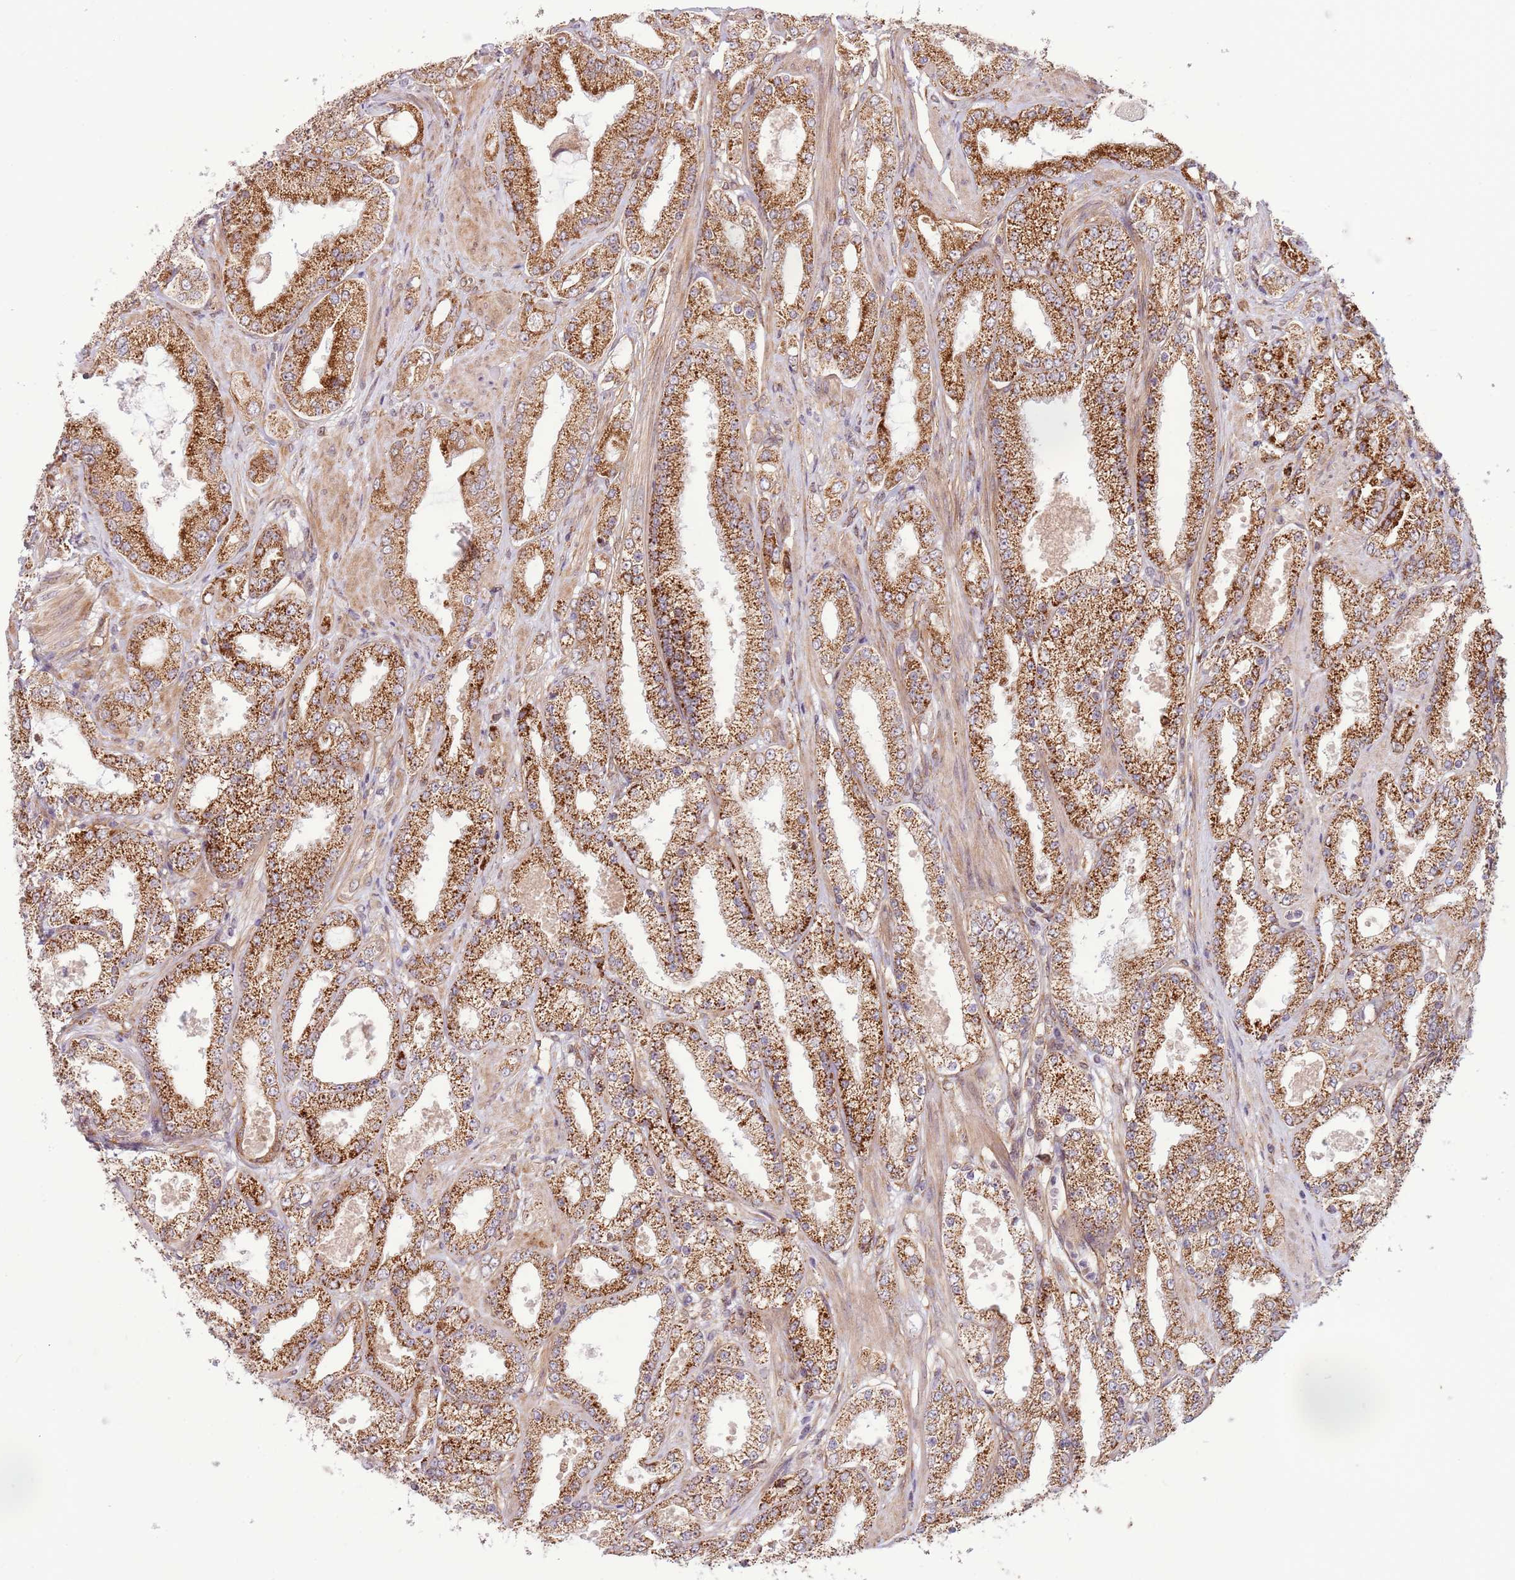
{"staining": {"intensity": "strong", "quantity": ">75%", "location": "cytoplasmic/membranous"}, "tissue": "prostate cancer", "cell_type": "Tumor cells", "image_type": "cancer", "snomed": [{"axis": "morphology", "description": "Adenocarcinoma, High grade"}, {"axis": "topography", "description": "Prostate"}], "caption": "Tumor cells show high levels of strong cytoplasmic/membranous expression in approximately >75% of cells in human adenocarcinoma (high-grade) (prostate).", "gene": "DCAF4", "patient": {"sex": "male", "age": 68}}